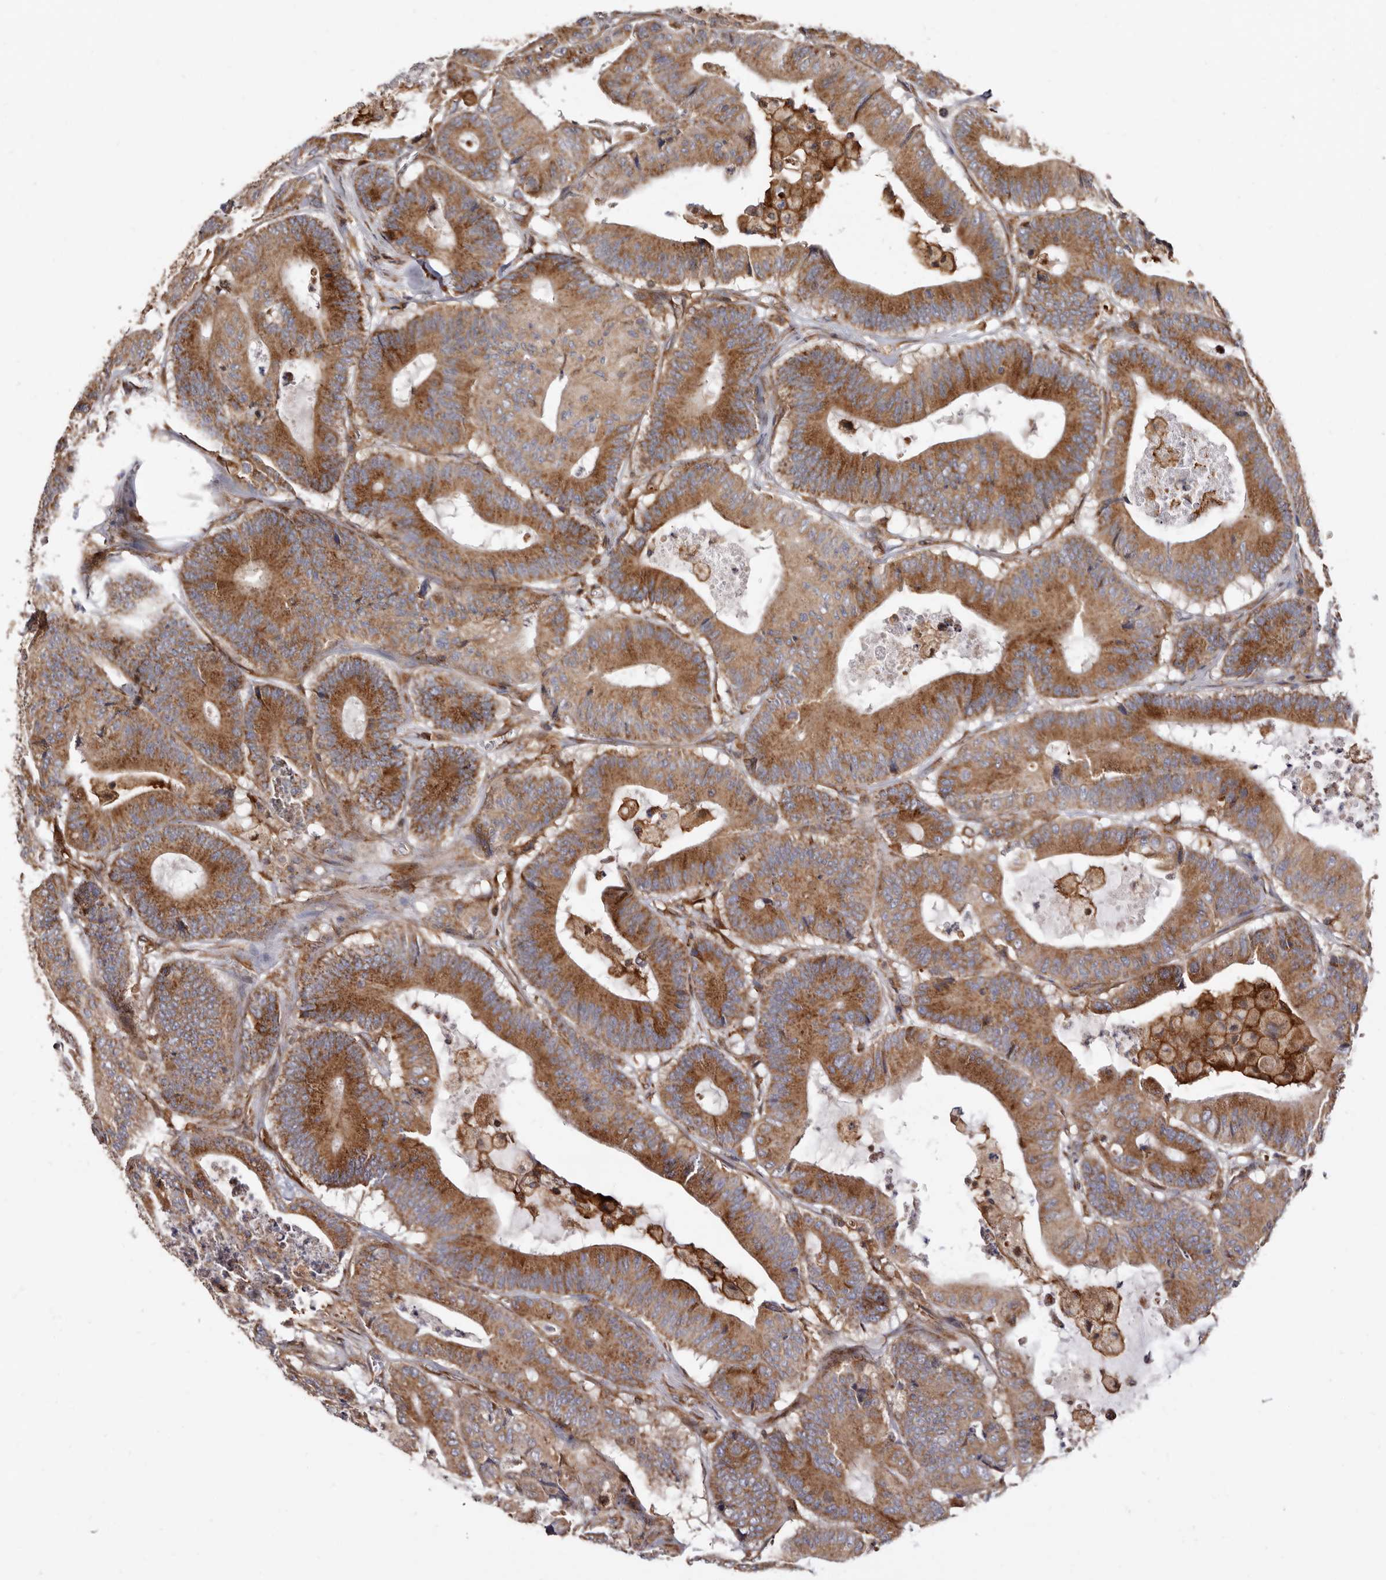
{"staining": {"intensity": "moderate", "quantity": ">75%", "location": "cytoplasmic/membranous"}, "tissue": "colorectal cancer", "cell_type": "Tumor cells", "image_type": "cancer", "snomed": [{"axis": "morphology", "description": "Adenocarcinoma, NOS"}, {"axis": "topography", "description": "Colon"}], "caption": "Colorectal cancer (adenocarcinoma) stained with IHC displays moderate cytoplasmic/membranous expression in about >75% of tumor cells. Nuclei are stained in blue.", "gene": "COQ8B", "patient": {"sex": "female", "age": 84}}